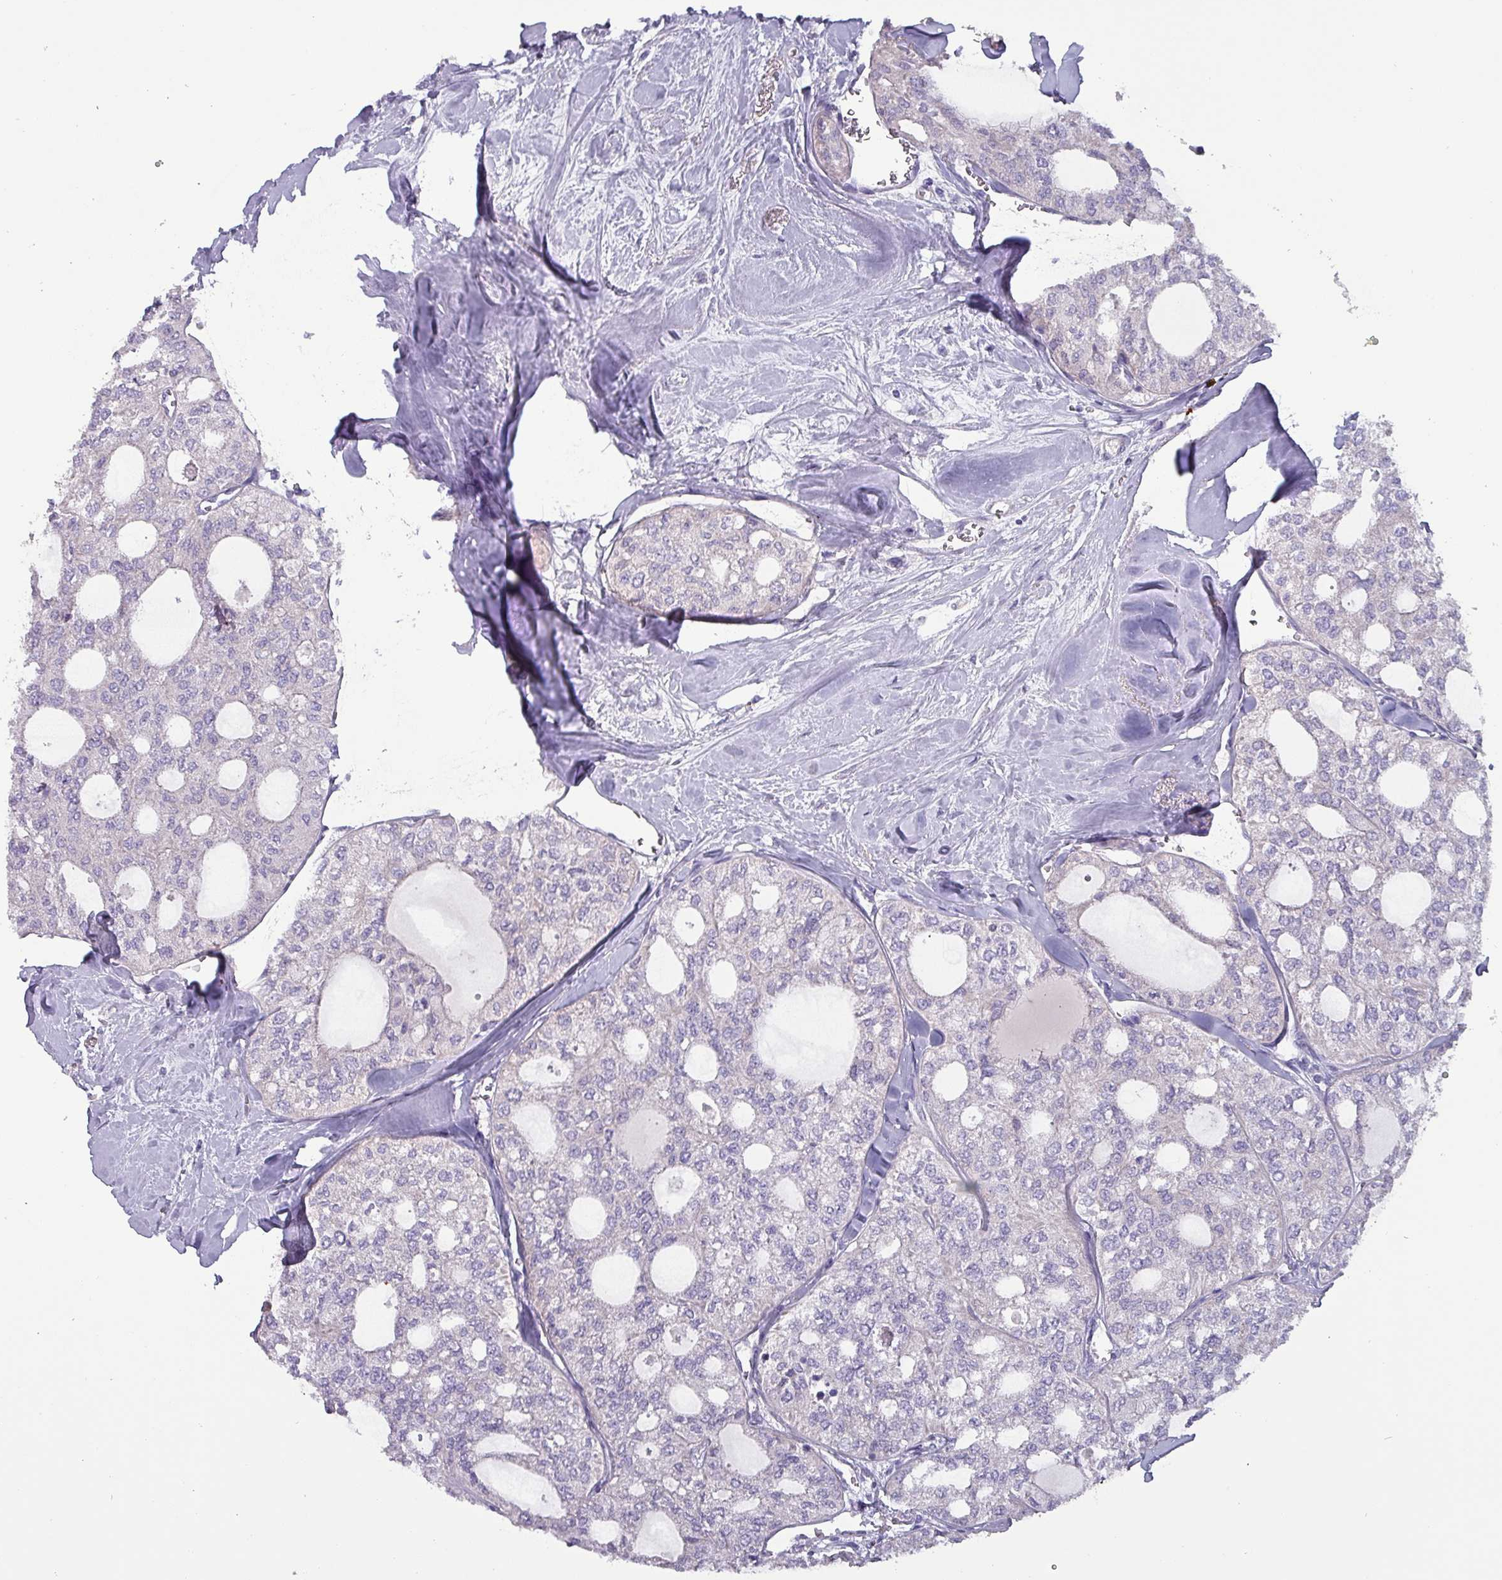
{"staining": {"intensity": "negative", "quantity": "none", "location": "none"}, "tissue": "thyroid cancer", "cell_type": "Tumor cells", "image_type": "cancer", "snomed": [{"axis": "morphology", "description": "Follicular adenoma carcinoma, NOS"}, {"axis": "topography", "description": "Thyroid gland"}], "caption": "Micrograph shows no protein positivity in tumor cells of thyroid cancer (follicular adenoma carcinoma) tissue.", "gene": "HSD3B7", "patient": {"sex": "male", "age": 75}}